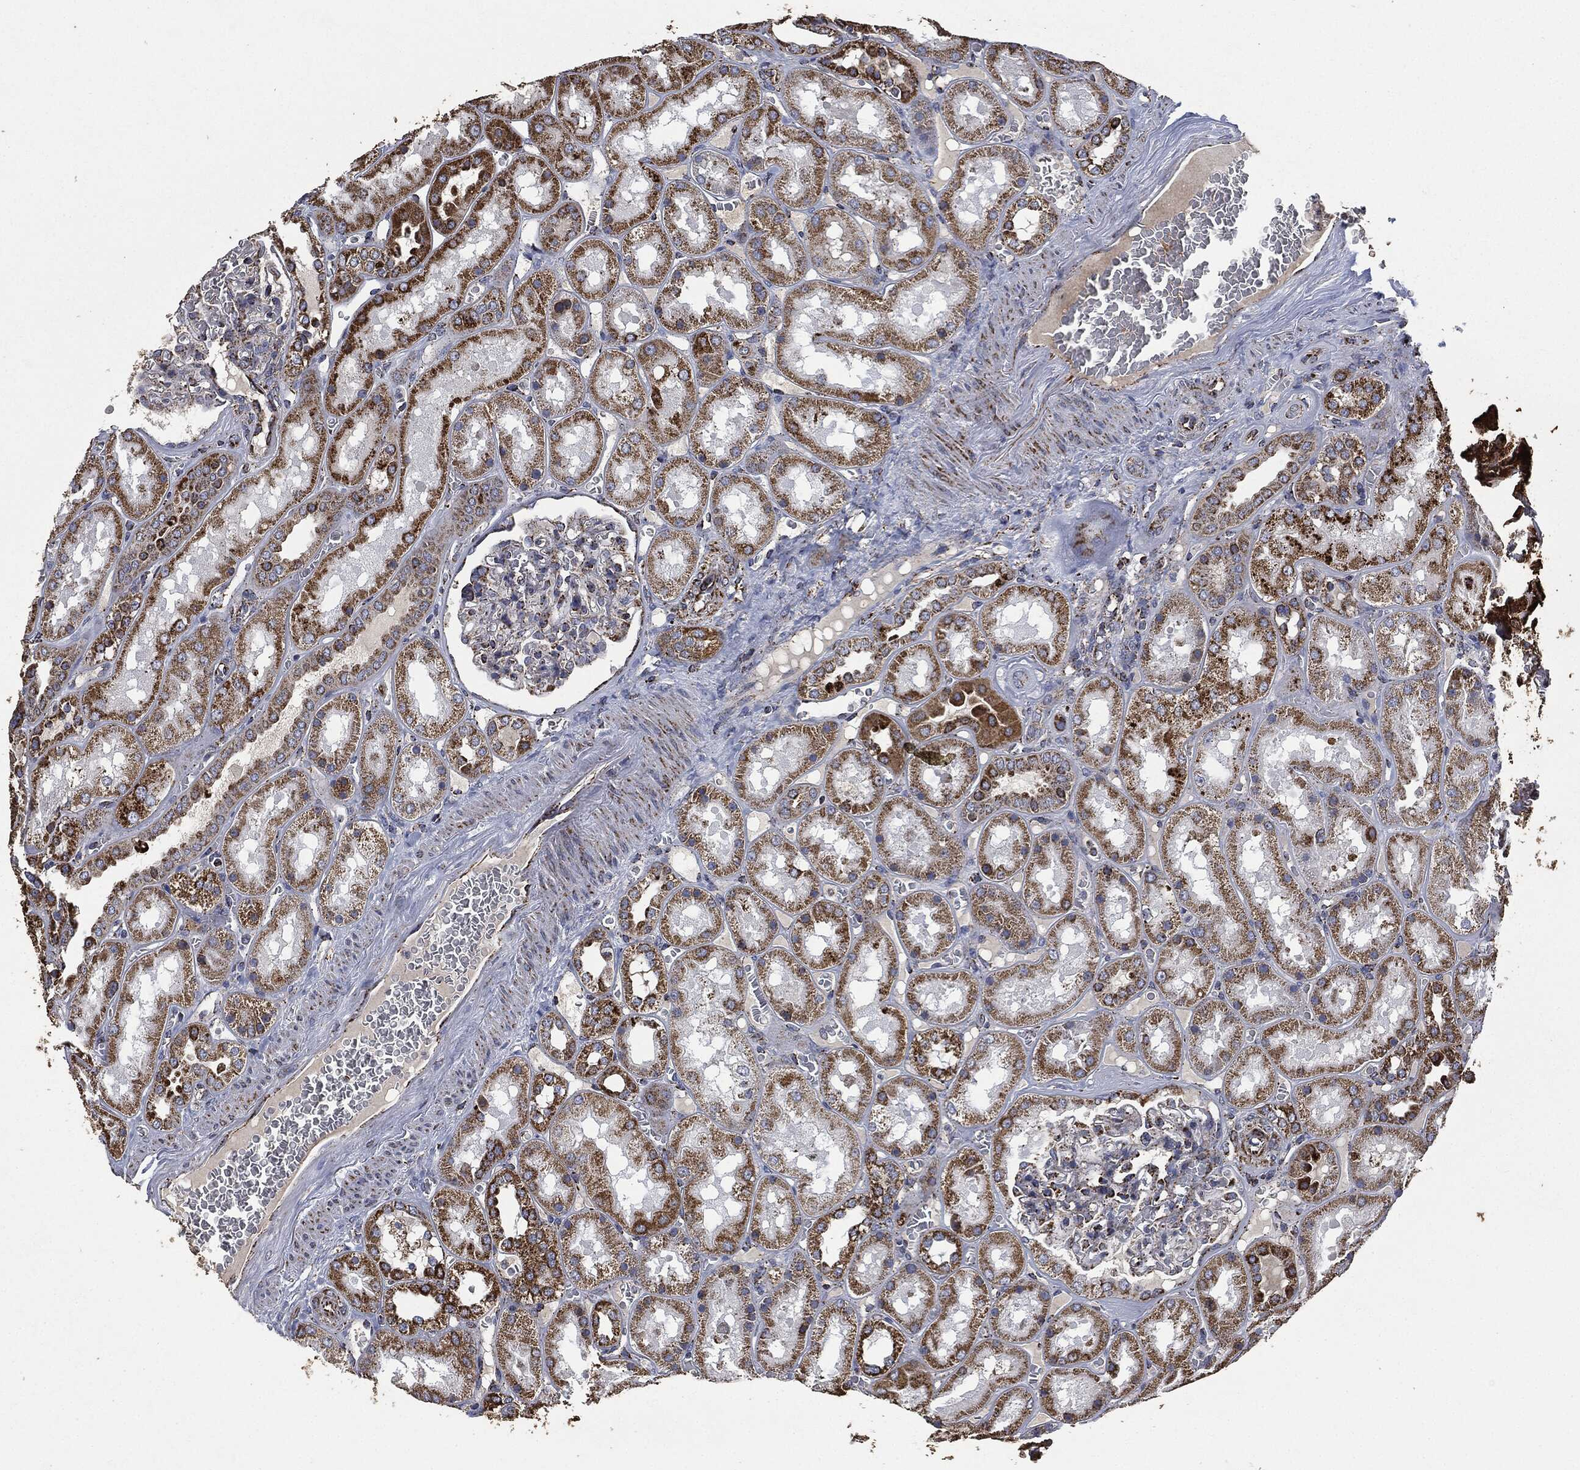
{"staining": {"intensity": "strong", "quantity": "25%-75%", "location": "cytoplasmic/membranous"}, "tissue": "kidney", "cell_type": "Cells in glomeruli", "image_type": "normal", "snomed": [{"axis": "morphology", "description": "Normal tissue, NOS"}, {"axis": "topography", "description": "Kidney"}], "caption": "Cells in glomeruli demonstrate high levels of strong cytoplasmic/membranous positivity in approximately 25%-75% of cells in benign kidney.", "gene": "RYK", "patient": {"sex": "male", "age": 73}}